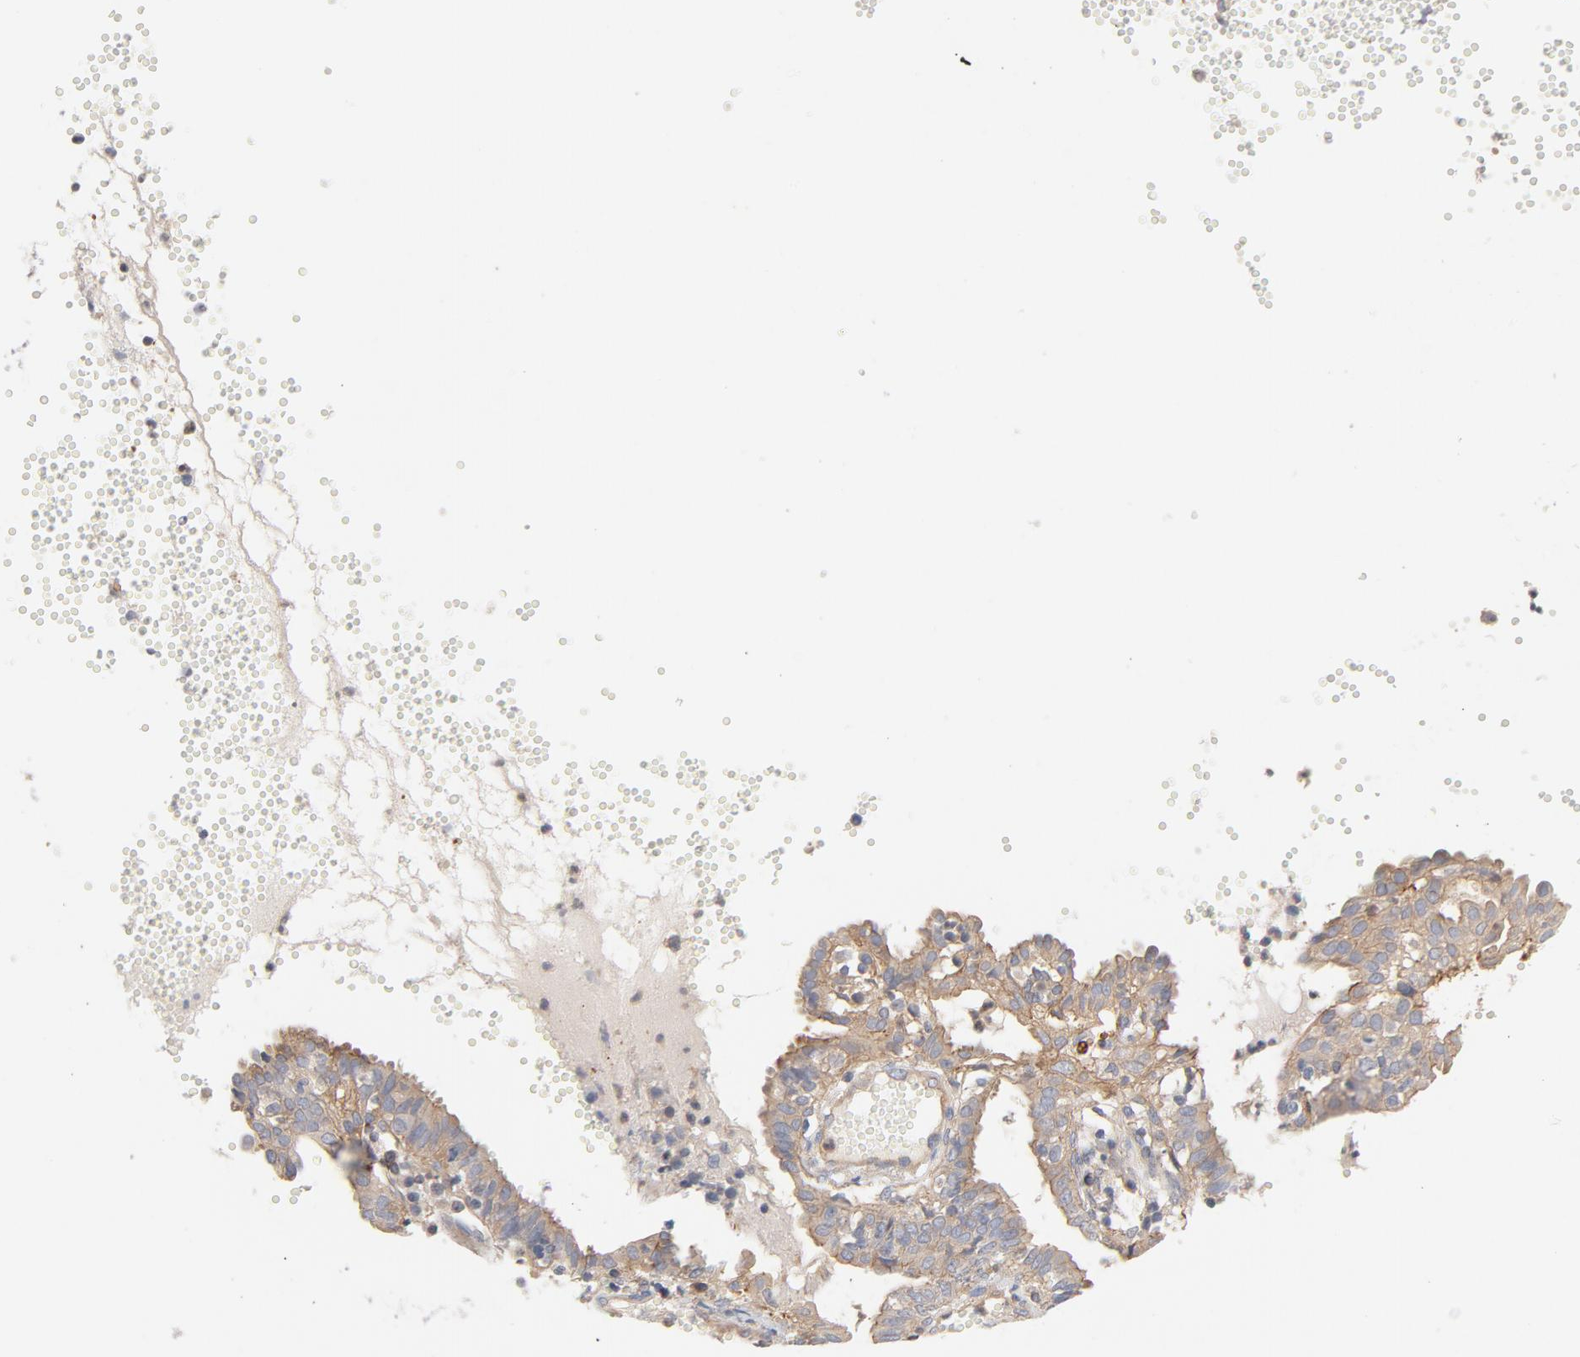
{"staining": {"intensity": "moderate", "quantity": ">75%", "location": "cytoplasmic/membranous"}, "tissue": "endometrial cancer", "cell_type": "Tumor cells", "image_type": "cancer", "snomed": [{"axis": "morphology", "description": "Adenocarcinoma, NOS"}, {"axis": "topography", "description": "Endometrium"}], "caption": "Immunohistochemistry histopathology image of endometrial cancer (adenocarcinoma) stained for a protein (brown), which demonstrates medium levels of moderate cytoplasmic/membranous positivity in about >75% of tumor cells.", "gene": "STRN3", "patient": {"sex": "female", "age": 66}}